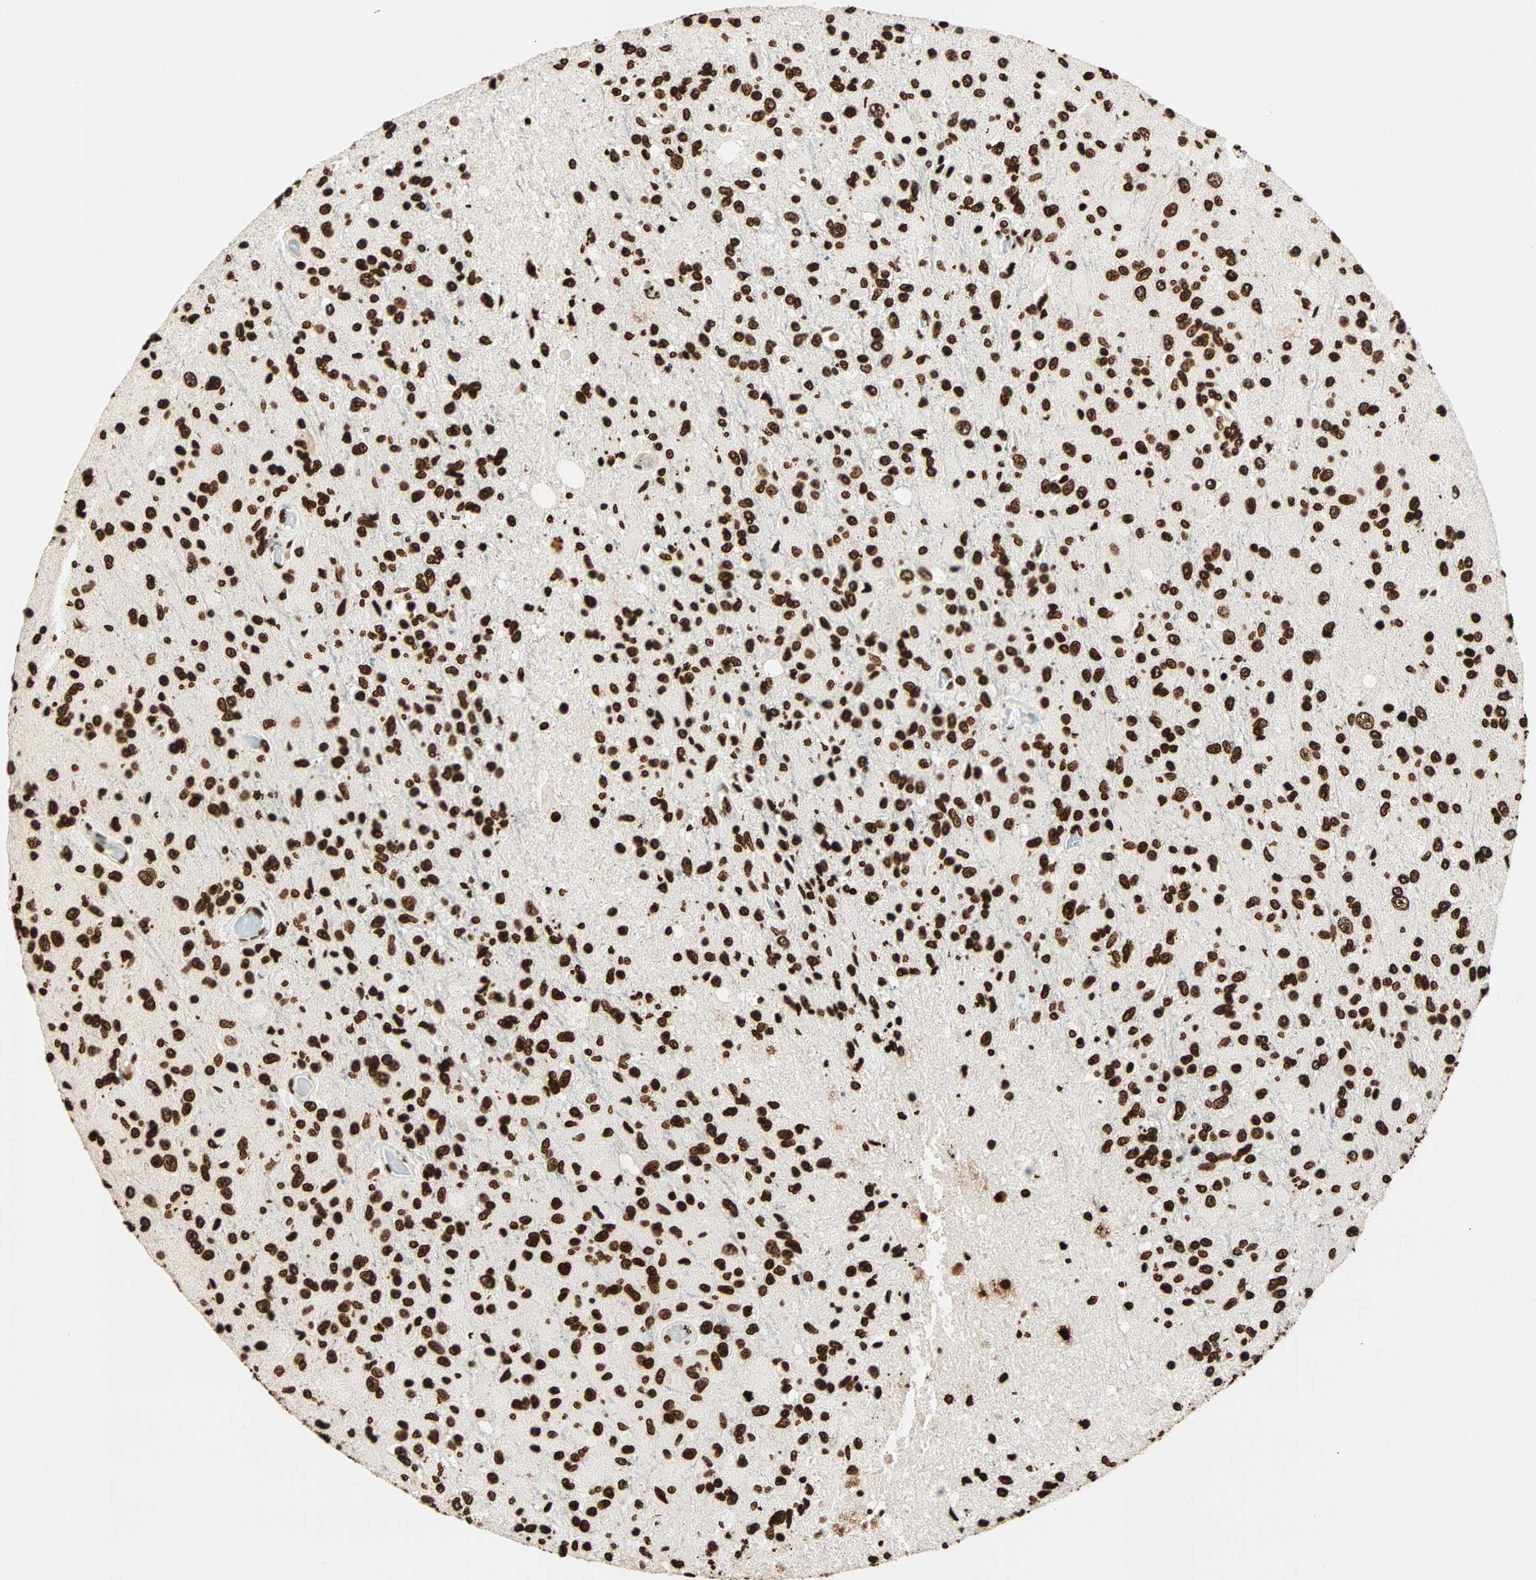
{"staining": {"intensity": "strong", "quantity": ">75%", "location": "nuclear"}, "tissue": "glioma", "cell_type": "Tumor cells", "image_type": "cancer", "snomed": [{"axis": "morphology", "description": "Normal tissue, NOS"}, {"axis": "morphology", "description": "Glioma, malignant, High grade"}, {"axis": "topography", "description": "Cerebral cortex"}], "caption": "Immunohistochemistry (DAB) staining of human malignant glioma (high-grade) reveals strong nuclear protein staining in approximately >75% of tumor cells. (DAB IHC, brown staining for protein, blue staining for nuclei).", "gene": "GLI2", "patient": {"sex": "male", "age": 77}}